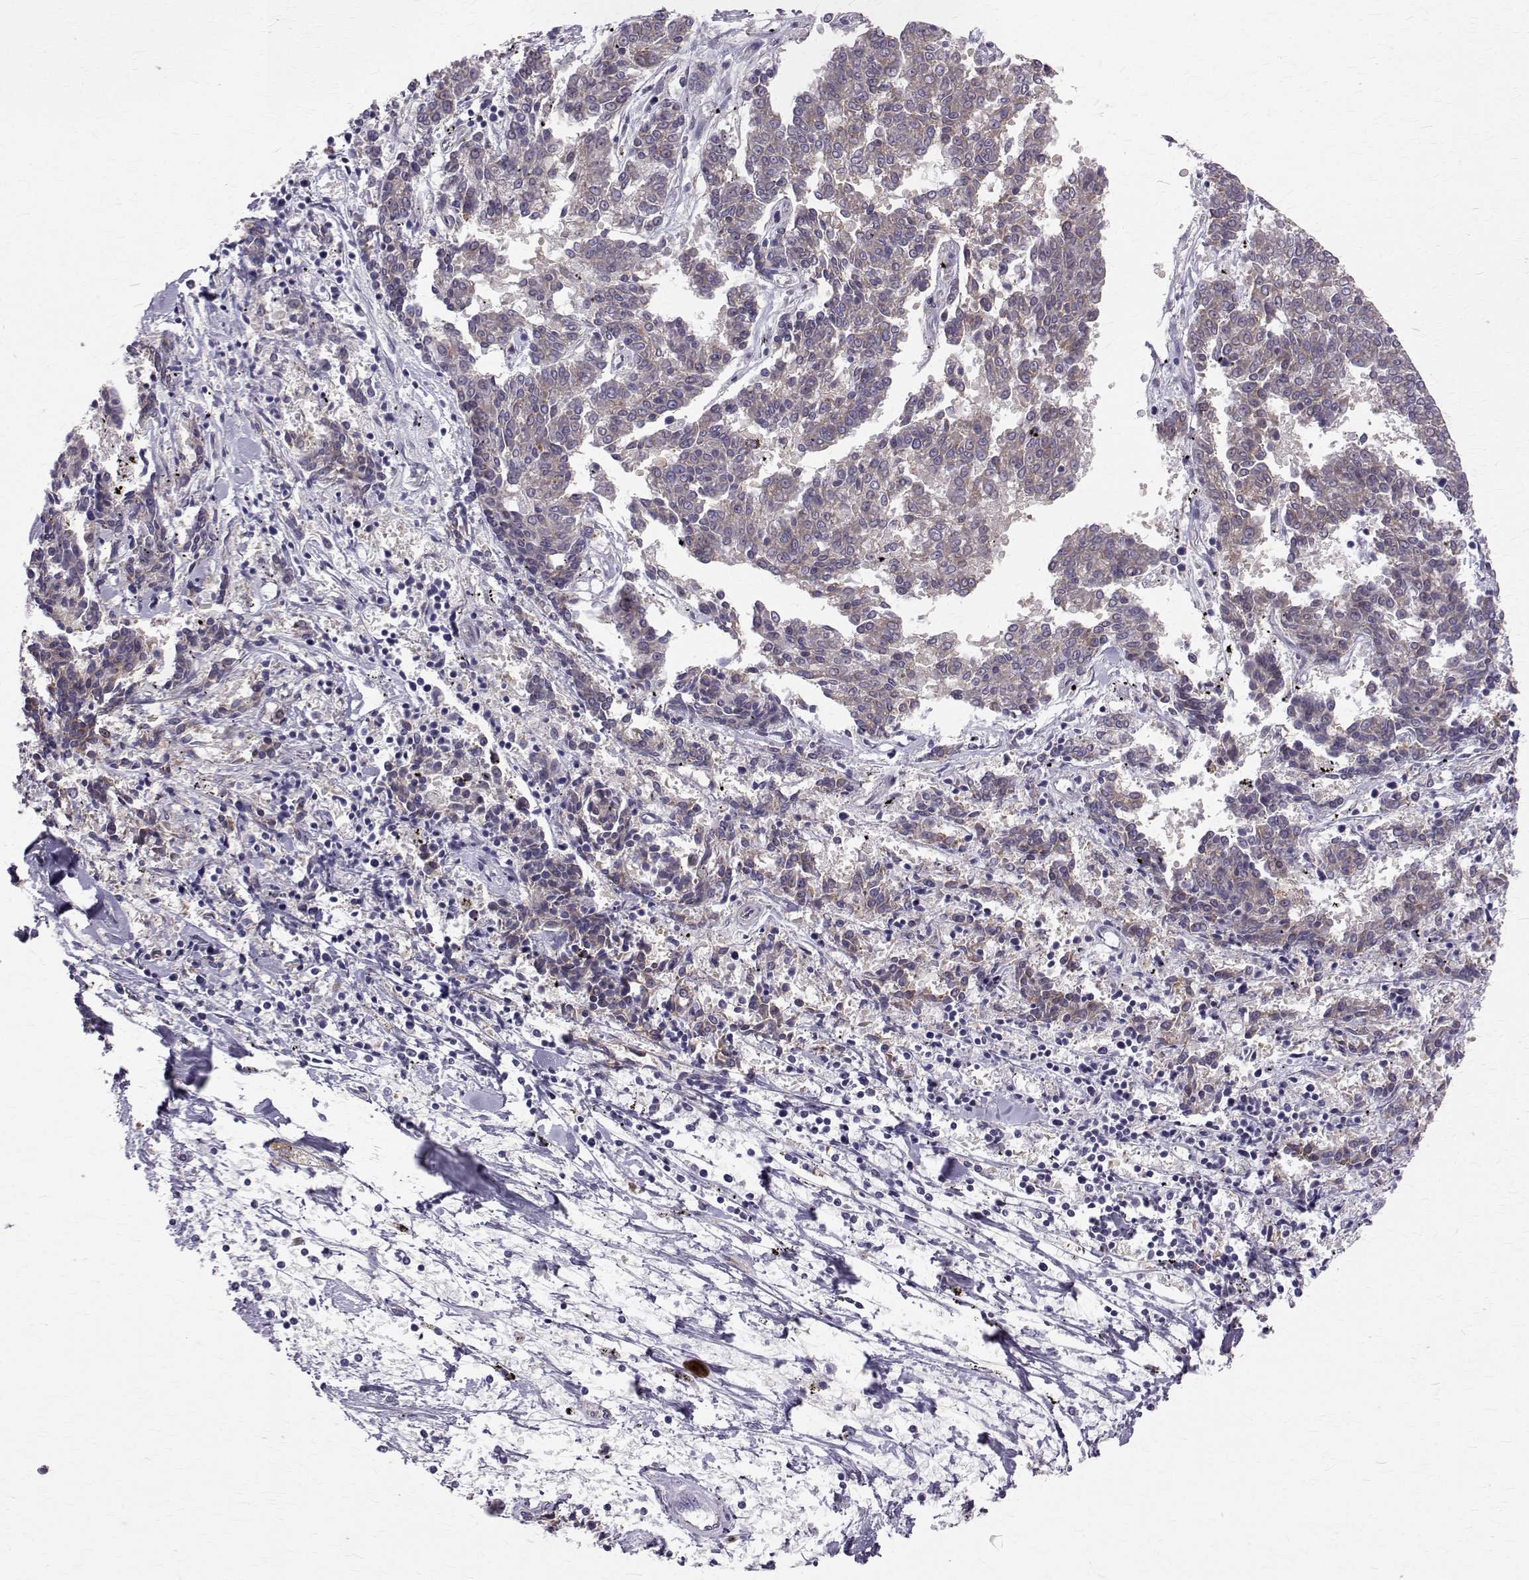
{"staining": {"intensity": "negative", "quantity": "none", "location": "none"}, "tissue": "melanoma", "cell_type": "Tumor cells", "image_type": "cancer", "snomed": [{"axis": "morphology", "description": "Malignant melanoma, NOS"}, {"axis": "topography", "description": "Skin"}], "caption": "IHC of human melanoma reveals no staining in tumor cells. The staining was performed using DAB to visualize the protein expression in brown, while the nuclei were stained in blue with hematoxylin (Magnification: 20x).", "gene": "ARFGAP1", "patient": {"sex": "female", "age": 72}}